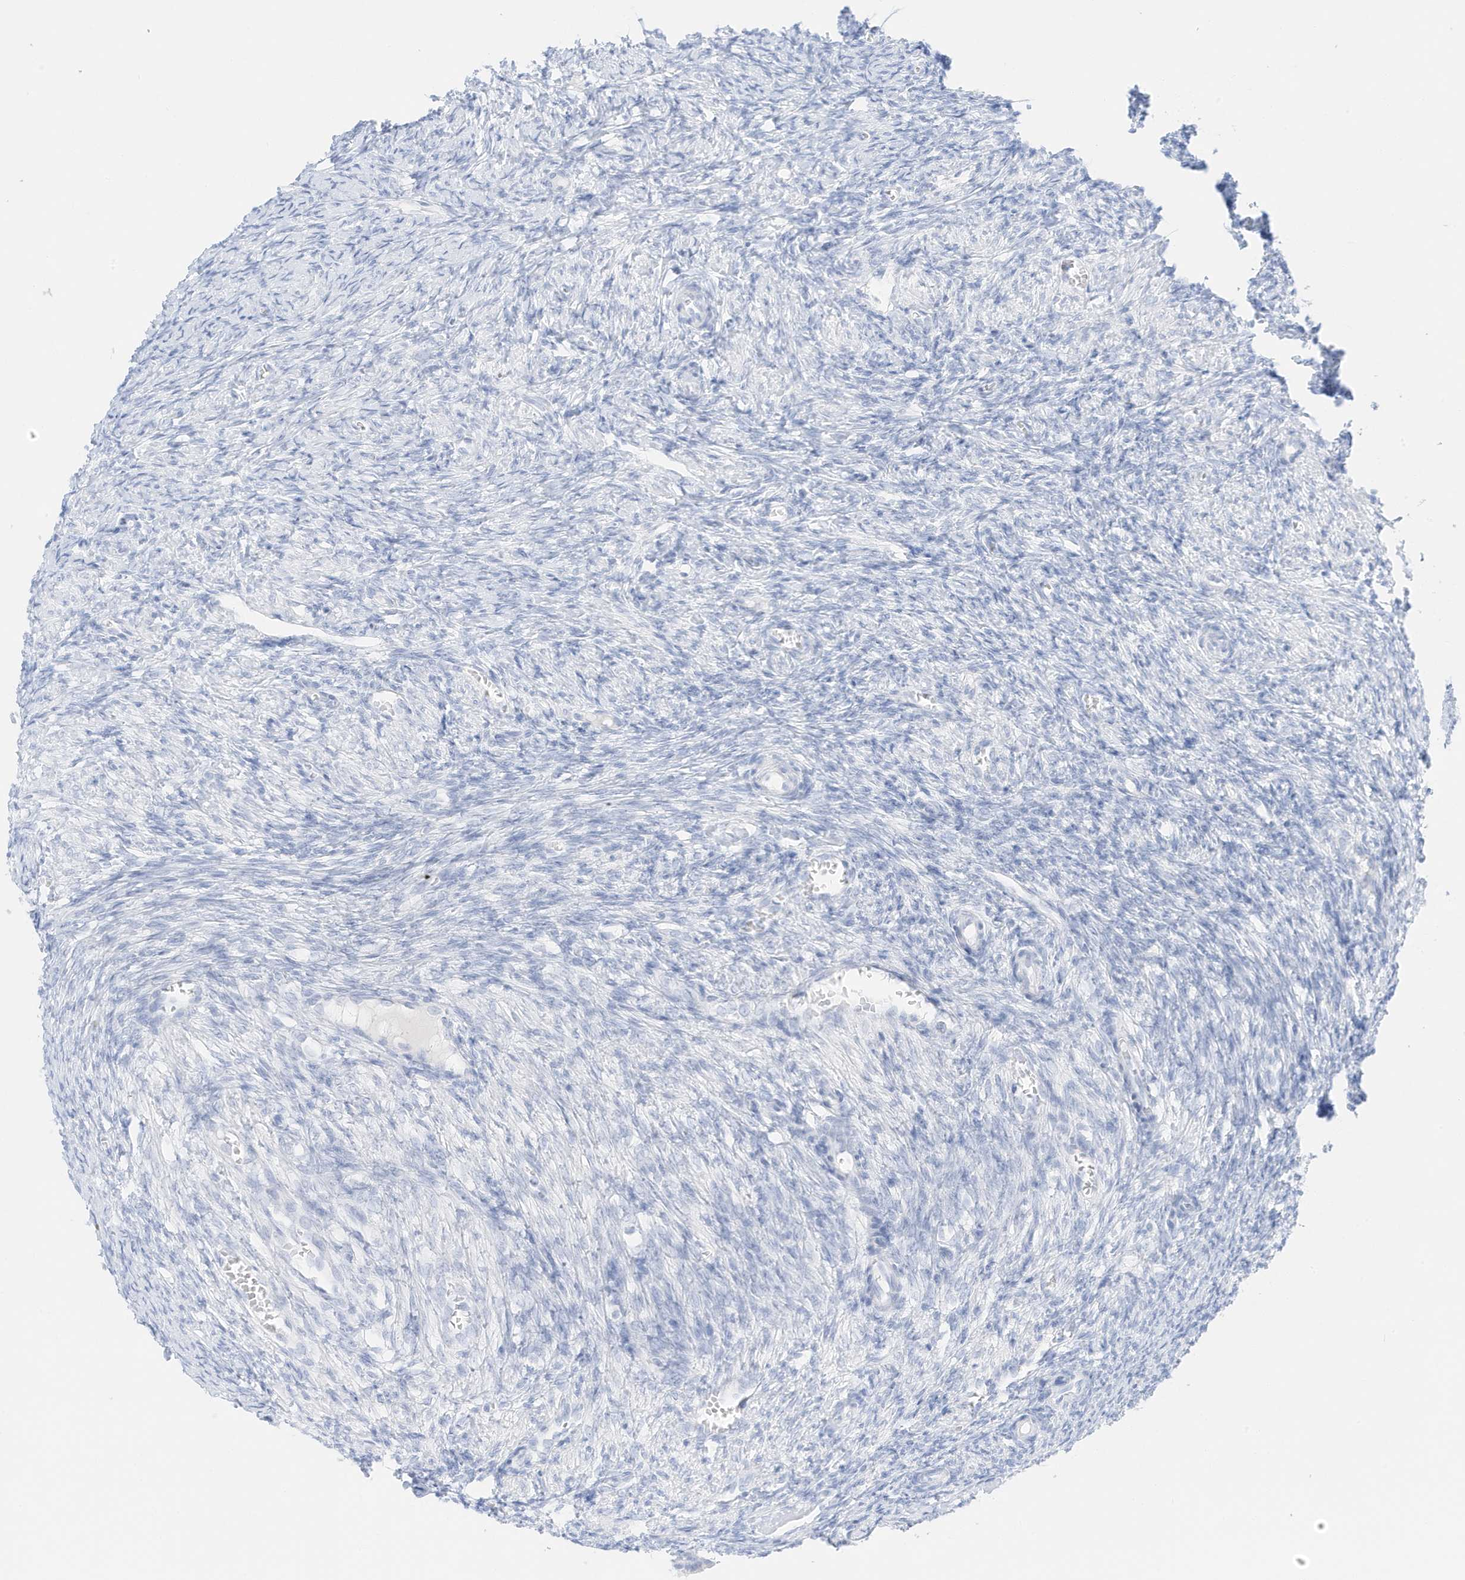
{"staining": {"intensity": "negative", "quantity": "none", "location": "none"}, "tissue": "ovary", "cell_type": "Ovarian stroma cells", "image_type": "normal", "snomed": [{"axis": "morphology", "description": "Normal tissue, NOS"}, {"axis": "topography", "description": "Ovary"}], "caption": "High magnification brightfield microscopy of benign ovary stained with DAB (3,3'-diaminobenzidine) (brown) and counterstained with hematoxylin (blue): ovarian stroma cells show no significant positivity. (IHC, brightfield microscopy, high magnification).", "gene": "SLC22A13", "patient": {"sex": "female", "age": 27}}